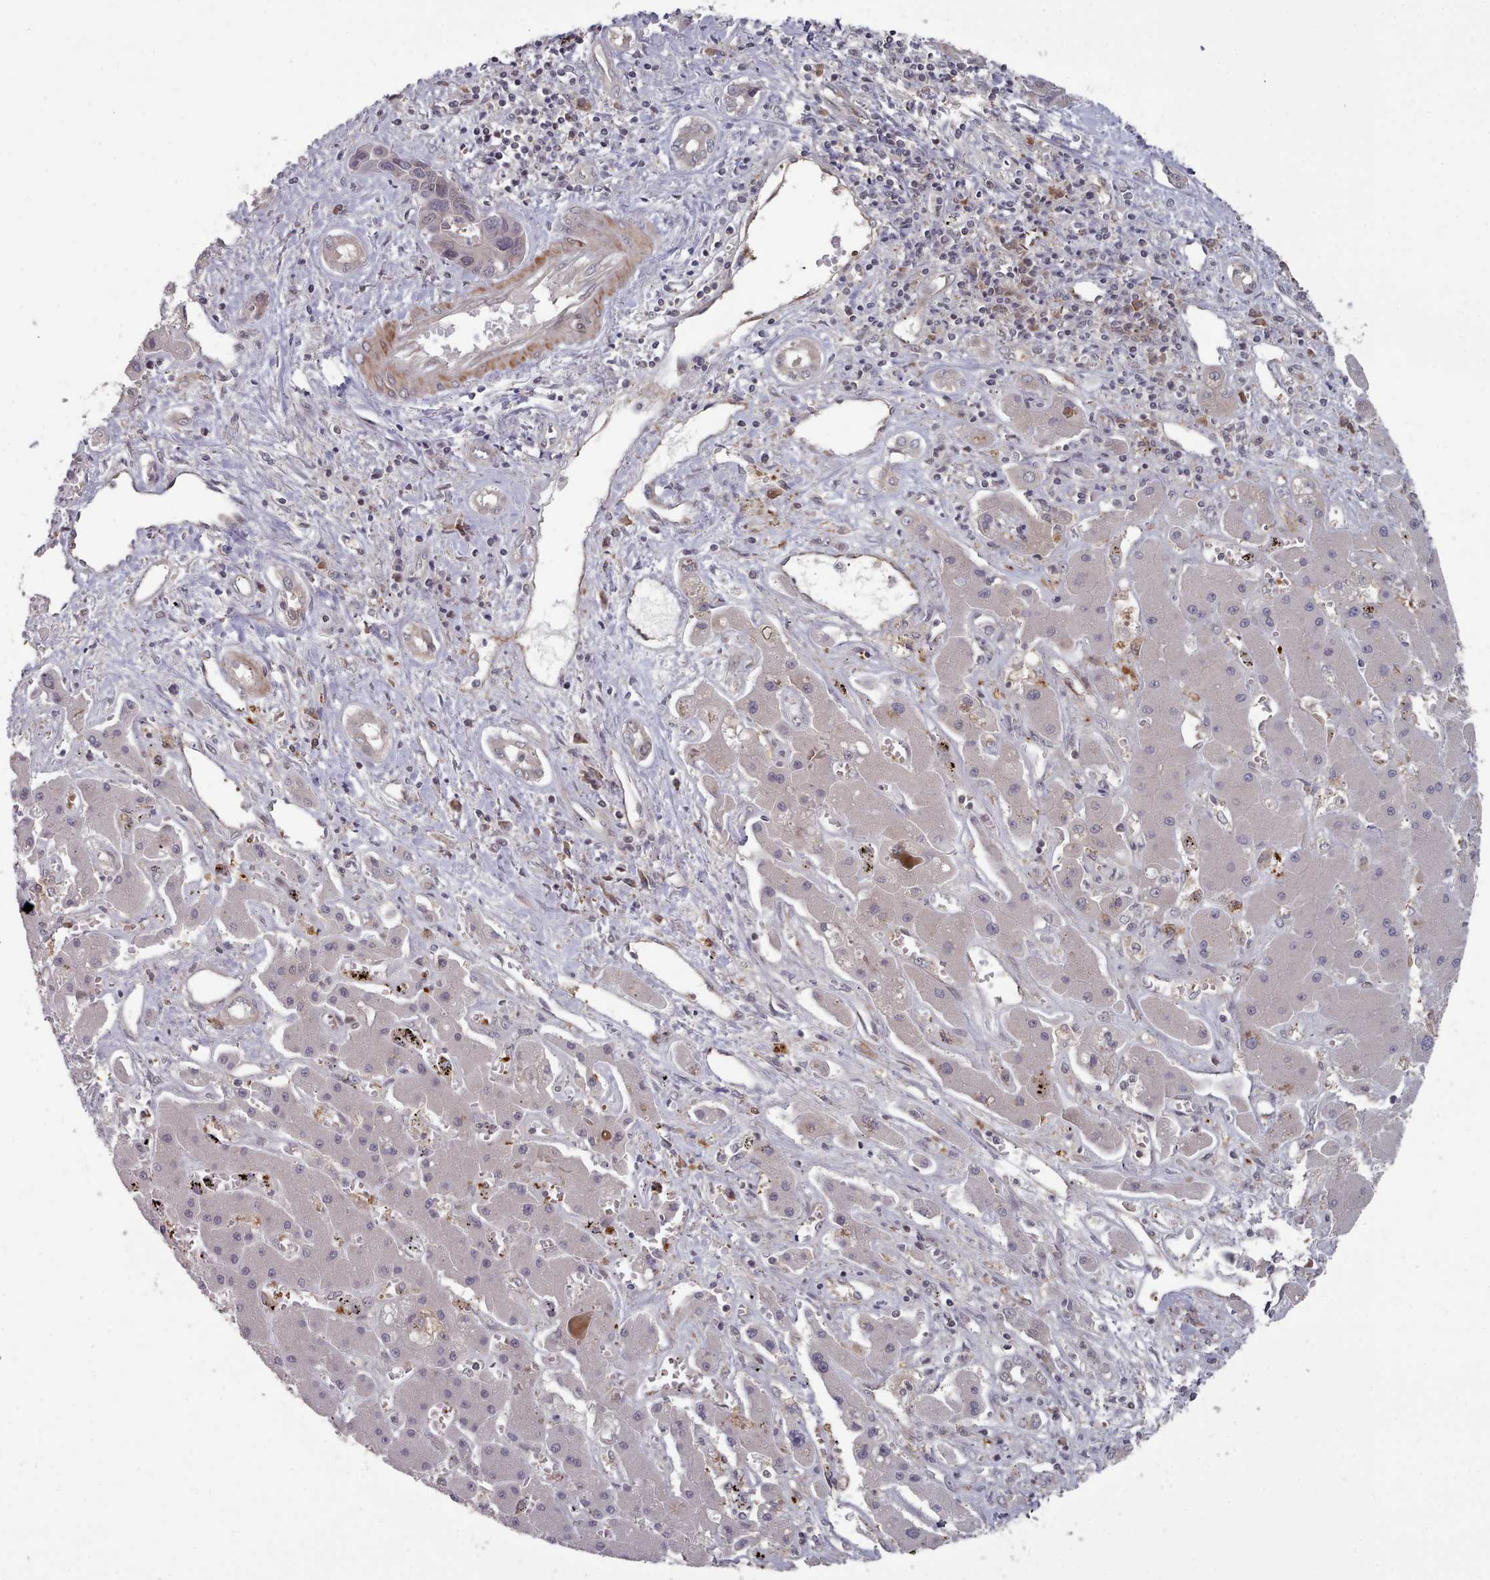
{"staining": {"intensity": "negative", "quantity": "none", "location": "none"}, "tissue": "liver cancer", "cell_type": "Tumor cells", "image_type": "cancer", "snomed": [{"axis": "morphology", "description": "Cholangiocarcinoma"}, {"axis": "topography", "description": "Liver"}], "caption": "The immunohistochemistry (IHC) photomicrograph has no significant staining in tumor cells of liver cancer tissue.", "gene": "HYAL3", "patient": {"sex": "male", "age": 67}}